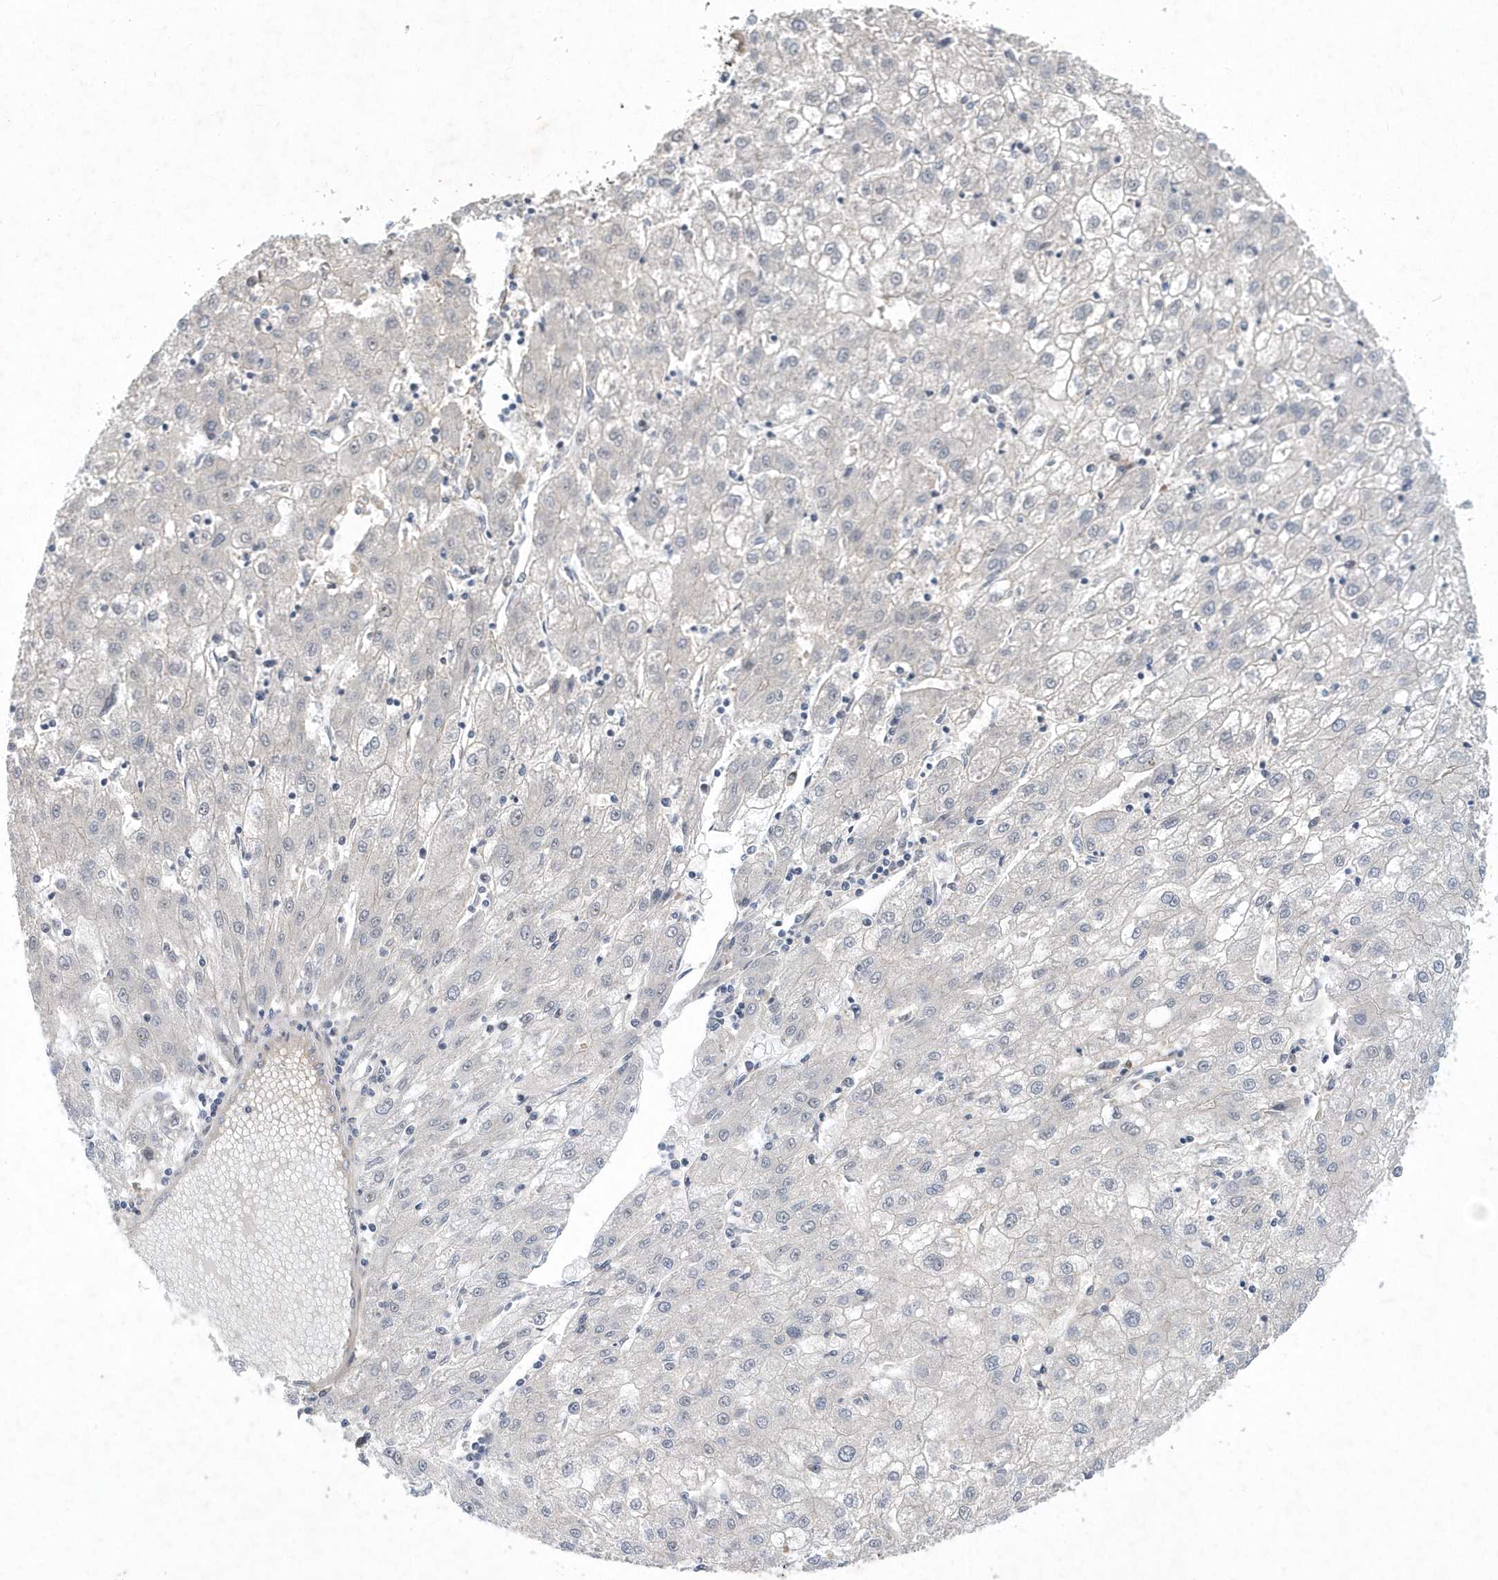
{"staining": {"intensity": "negative", "quantity": "none", "location": "none"}, "tissue": "liver cancer", "cell_type": "Tumor cells", "image_type": "cancer", "snomed": [{"axis": "morphology", "description": "Carcinoma, Hepatocellular, NOS"}, {"axis": "topography", "description": "Liver"}], "caption": "Micrograph shows no protein staining in tumor cells of liver cancer tissue. (Stains: DAB immunohistochemistry with hematoxylin counter stain, Microscopy: brightfield microscopy at high magnification).", "gene": "FAM217A", "patient": {"sex": "male", "age": 72}}